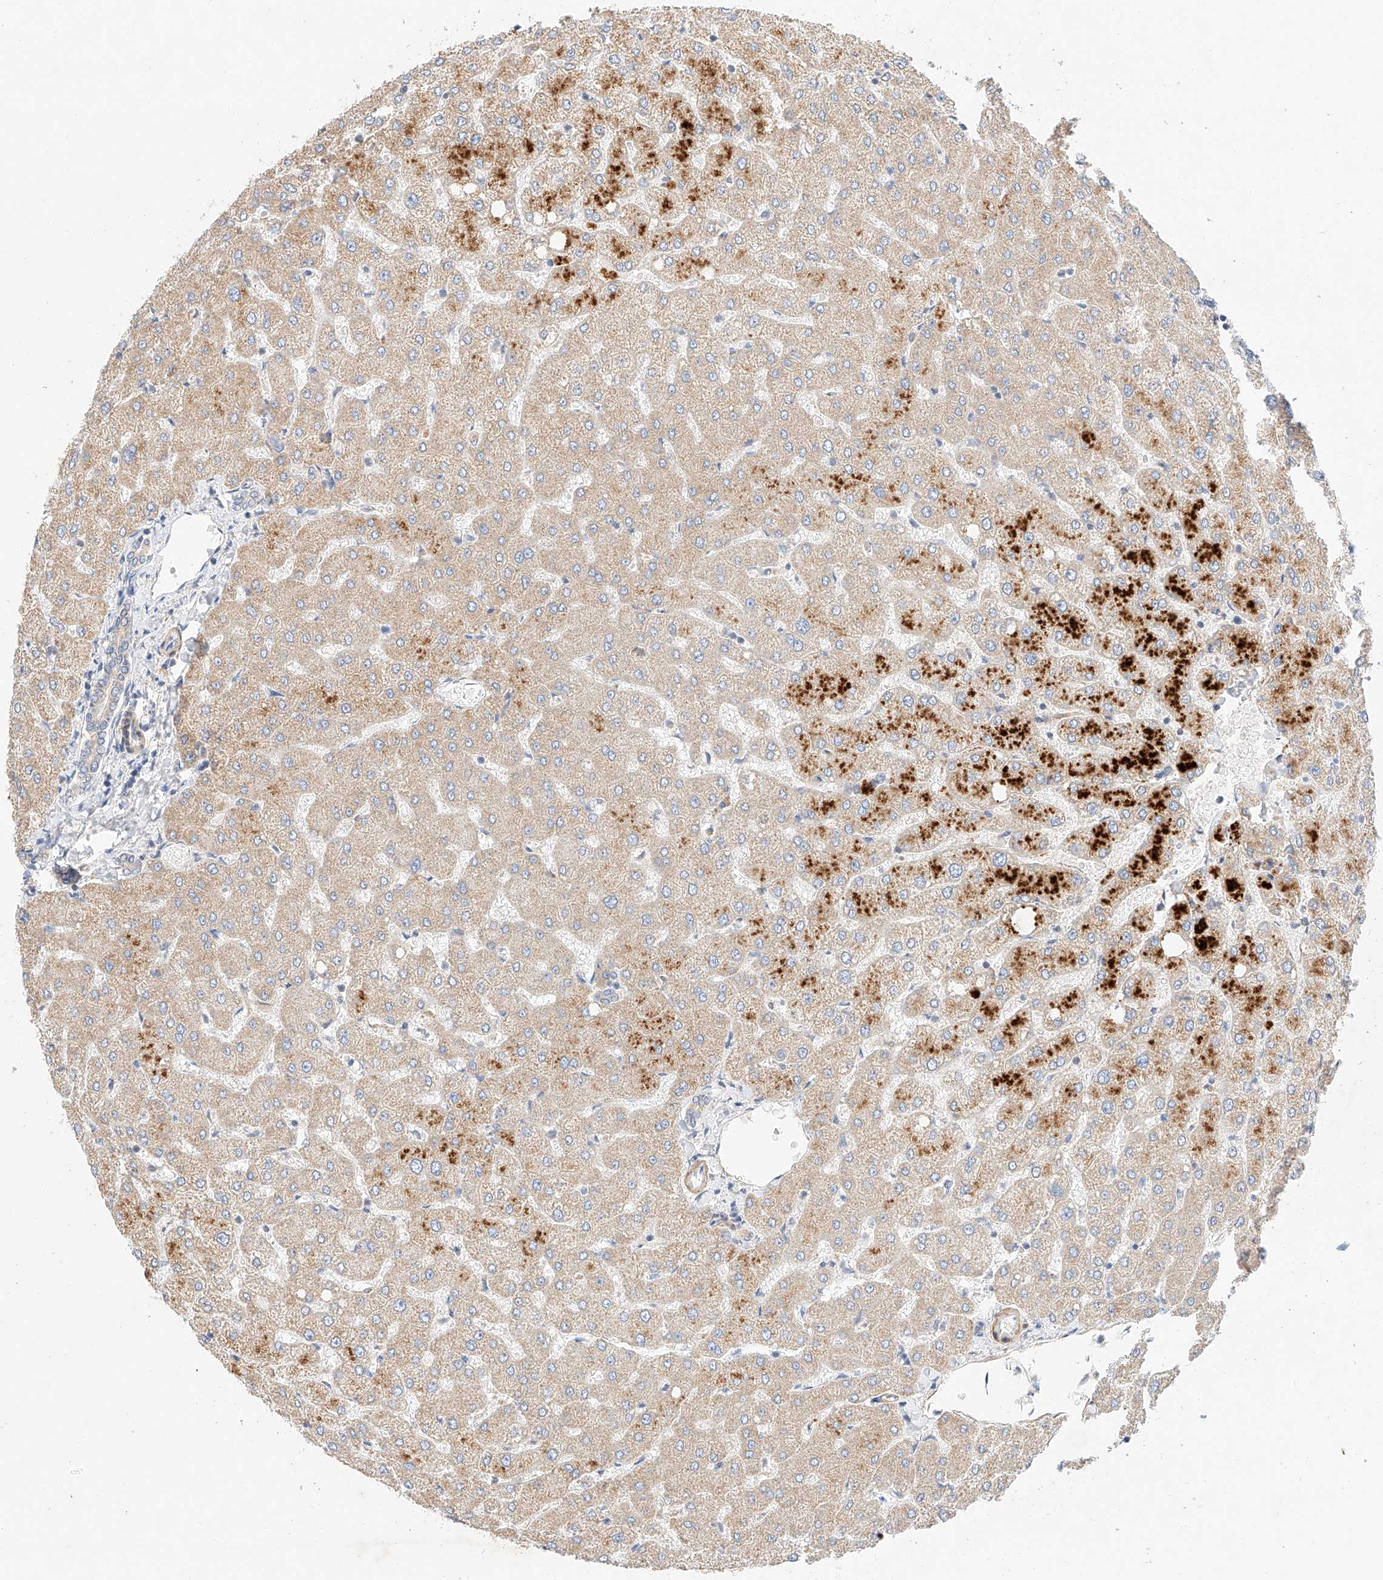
{"staining": {"intensity": "negative", "quantity": "none", "location": "none"}, "tissue": "liver", "cell_type": "Cholangiocytes", "image_type": "normal", "snomed": [{"axis": "morphology", "description": "Normal tissue, NOS"}, {"axis": "topography", "description": "Liver"}], "caption": "There is no significant expression in cholangiocytes of liver. (DAB IHC with hematoxylin counter stain).", "gene": "C6orf118", "patient": {"sex": "female", "age": 54}}